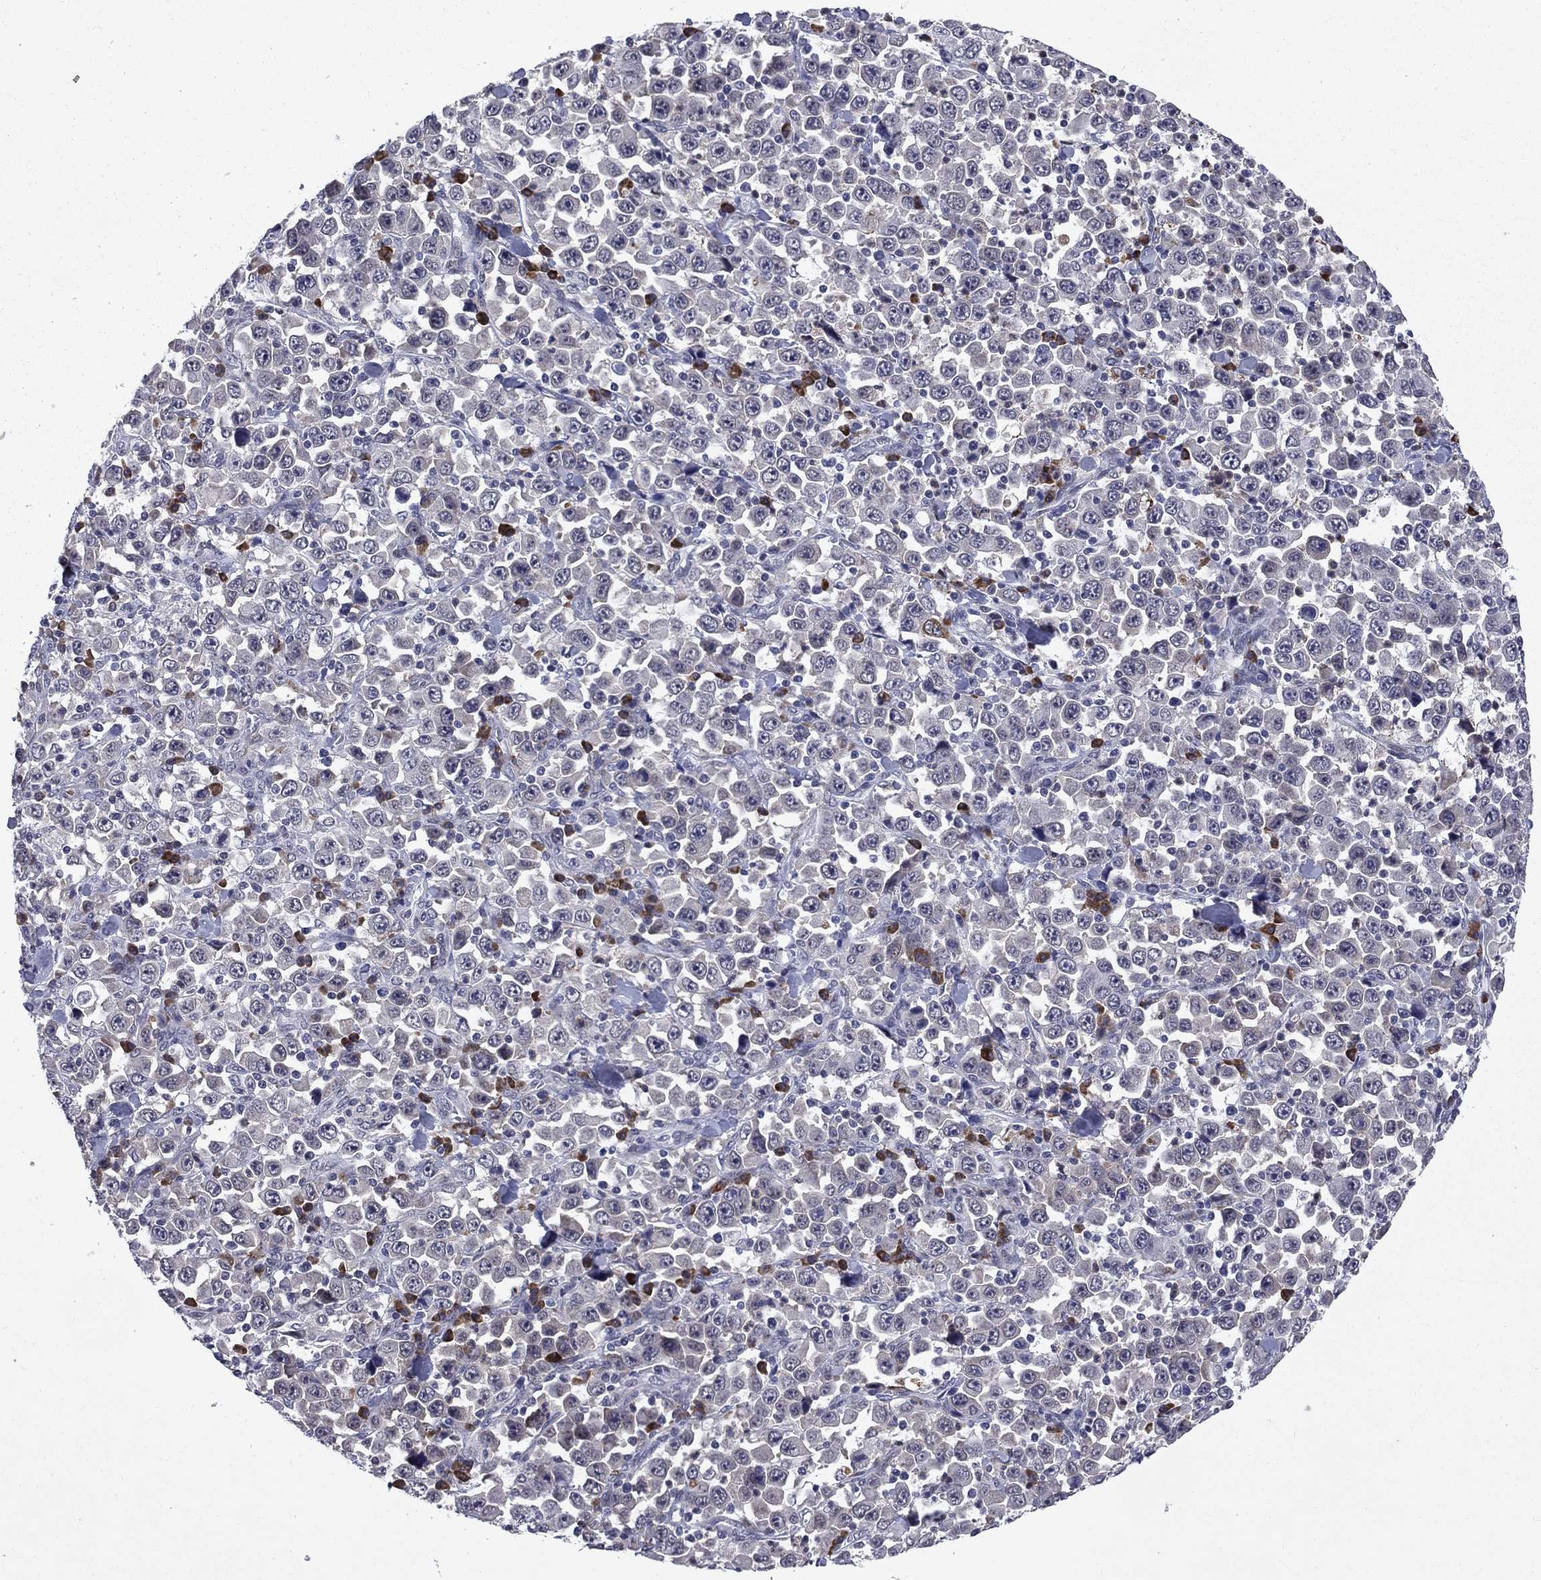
{"staining": {"intensity": "negative", "quantity": "none", "location": "none"}, "tissue": "stomach cancer", "cell_type": "Tumor cells", "image_type": "cancer", "snomed": [{"axis": "morphology", "description": "Normal tissue, NOS"}, {"axis": "morphology", "description": "Adenocarcinoma, NOS"}, {"axis": "topography", "description": "Stomach, upper"}, {"axis": "topography", "description": "Stomach"}], "caption": "Immunohistochemistry of human stomach cancer demonstrates no positivity in tumor cells.", "gene": "ECM1", "patient": {"sex": "male", "age": 59}}